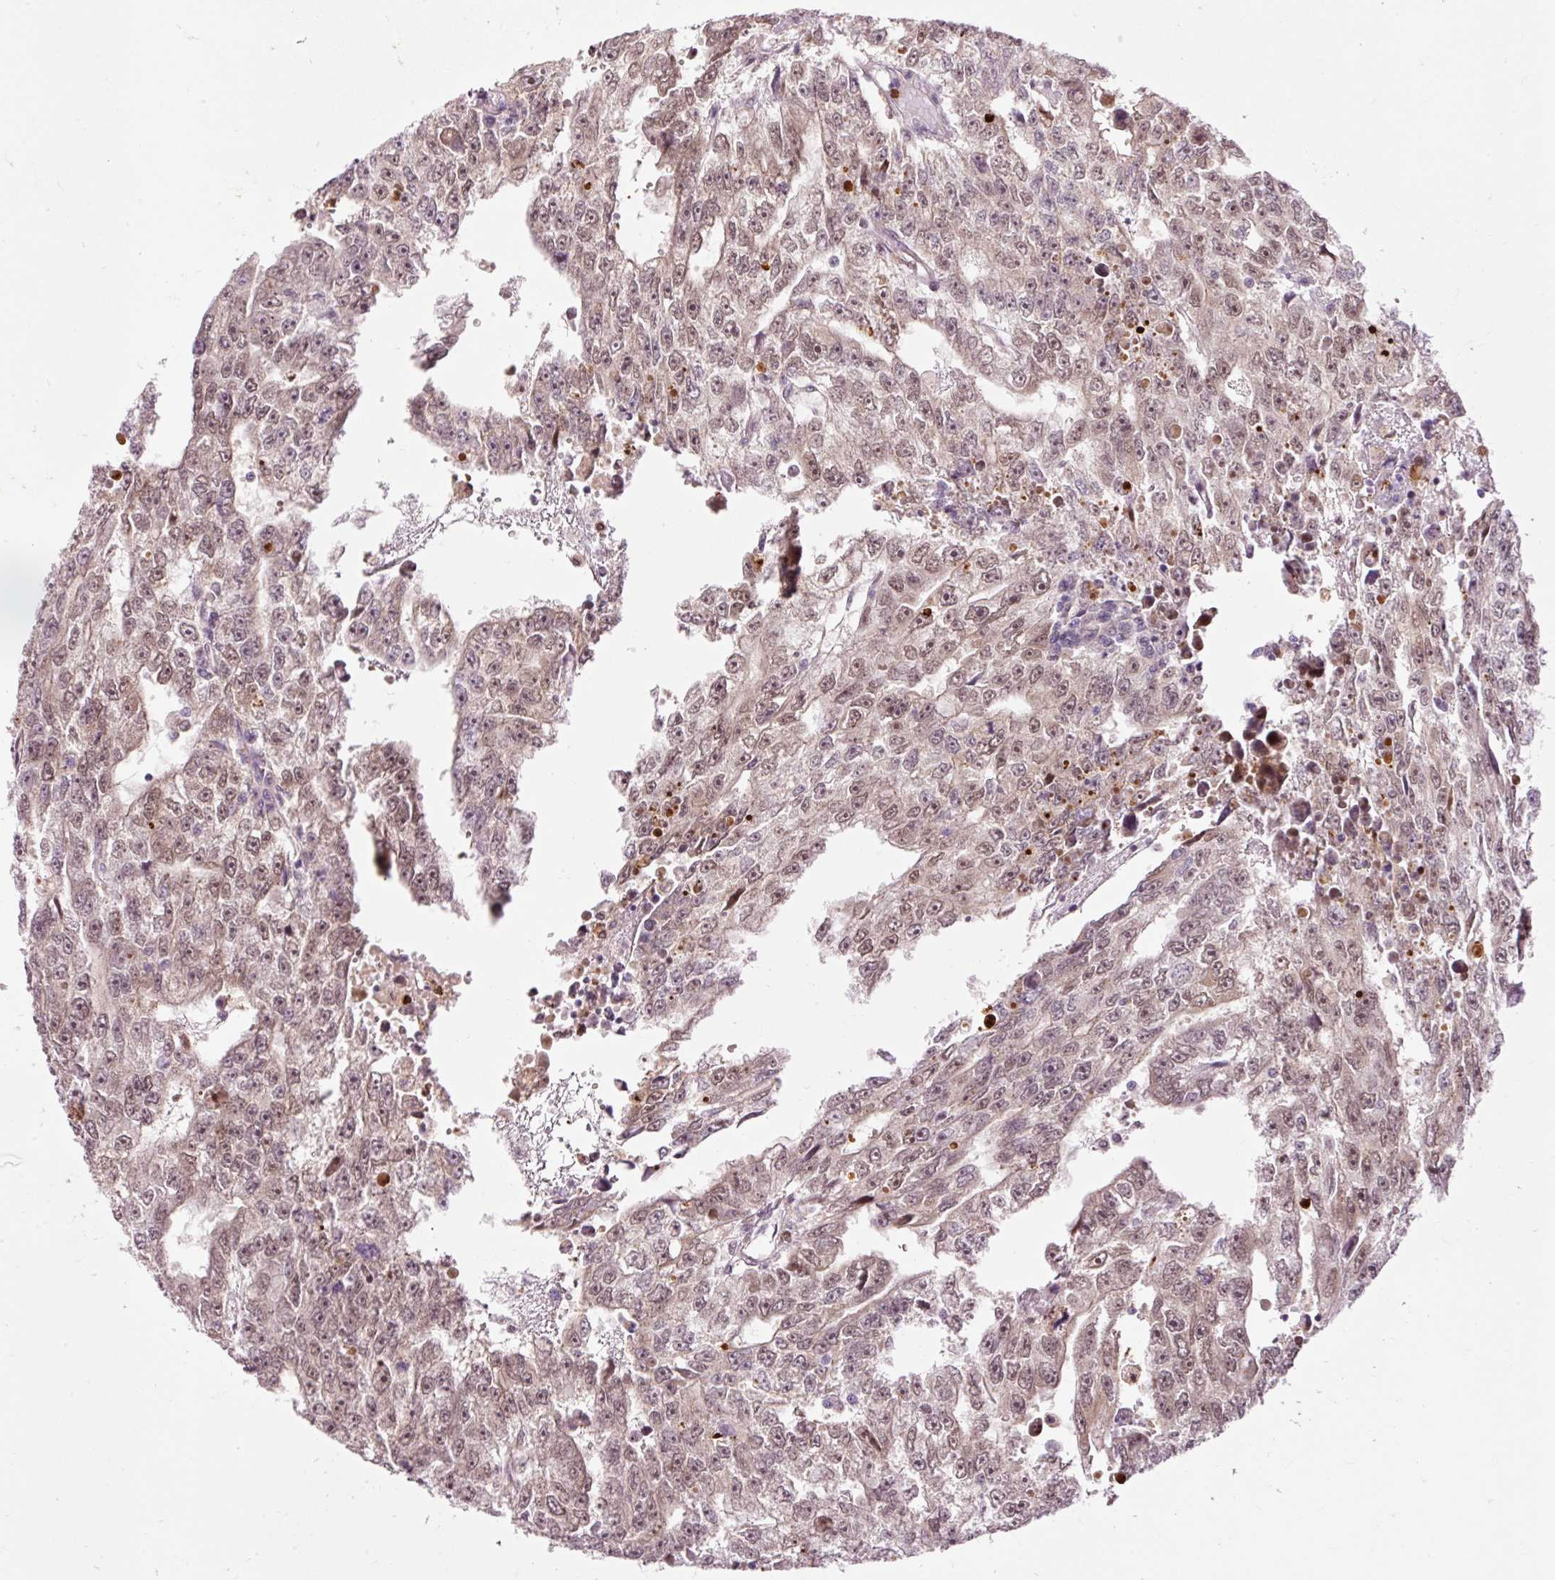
{"staining": {"intensity": "weak", "quantity": ">75%", "location": "nuclear"}, "tissue": "testis cancer", "cell_type": "Tumor cells", "image_type": "cancer", "snomed": [{"axis": "morphology", "description": "Carcinoma, Embryonal, NOS"}, {"axis": "topography", "description": "Testis"}], "caption": "Embryonal carcinoma (testis) stained for a protein reveals weak nuclear positivity in tumor cells. The staining was performed using DAB (3,3'-diaminobenzidine), with brown indicating positive protein expression. Nuclei are stained blue with hematoxylin.", "gene": "PRDX5", "patient": {"sex": "male", "age": 20}}